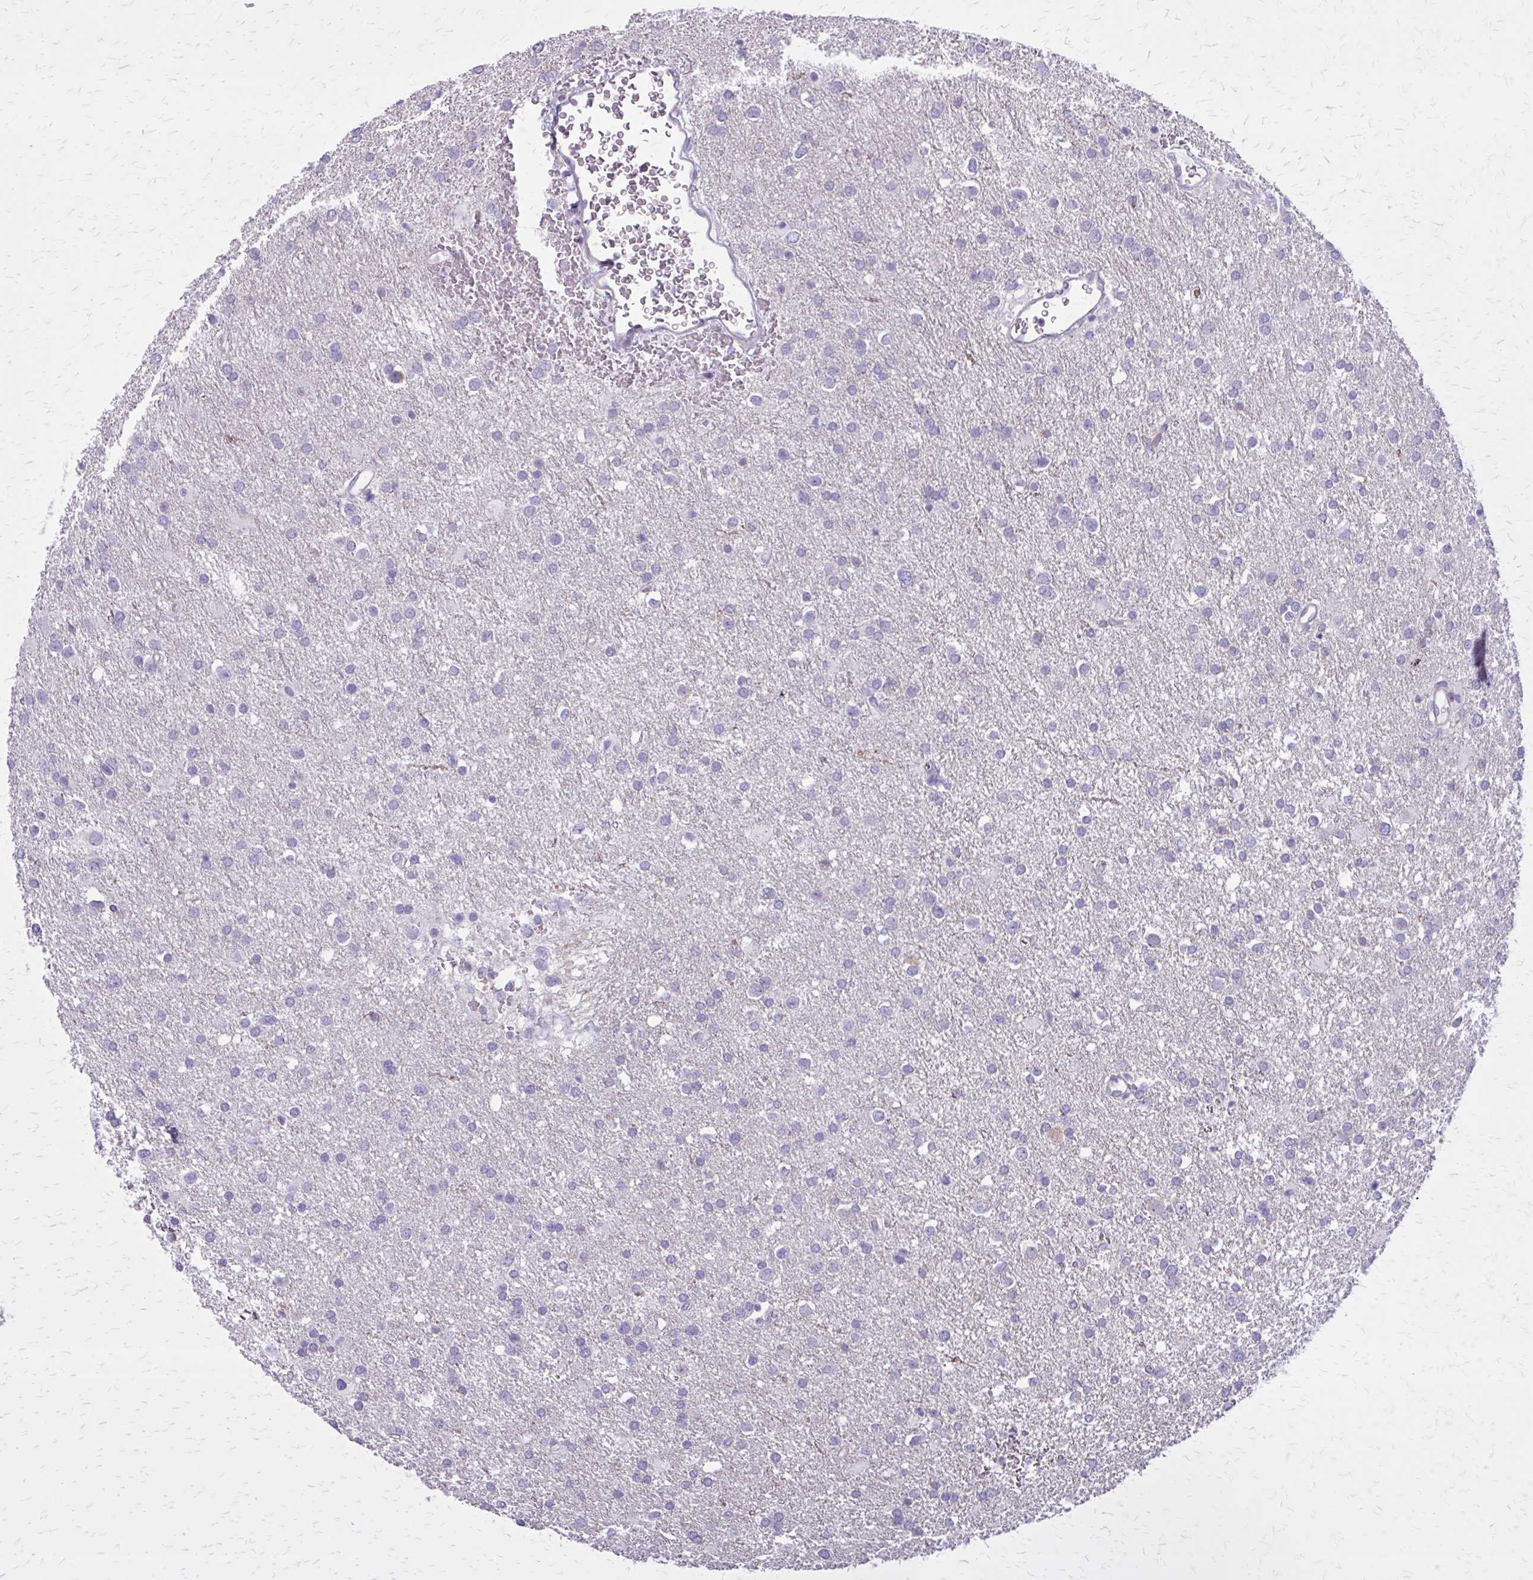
{"staining": {"intensity": "negative", "quantity": "none", "location": "none"}, "tissue": "glioma", "cell_type": "Tumor cells", "image_type": "cancer", "snomed": [{"axis": "morphology", "description": "Glioma, malignant, Low grade"}, {"axis": "topography", "description": "Brain"}], "caption": "An IHC histopathology image of malignant glioma (low-grade) is shown. There is no staining in tumor cells of malignant glioma (low-grade).", "gene": "PITPNM1", "patient": {"sex": "female", "age": 32}}